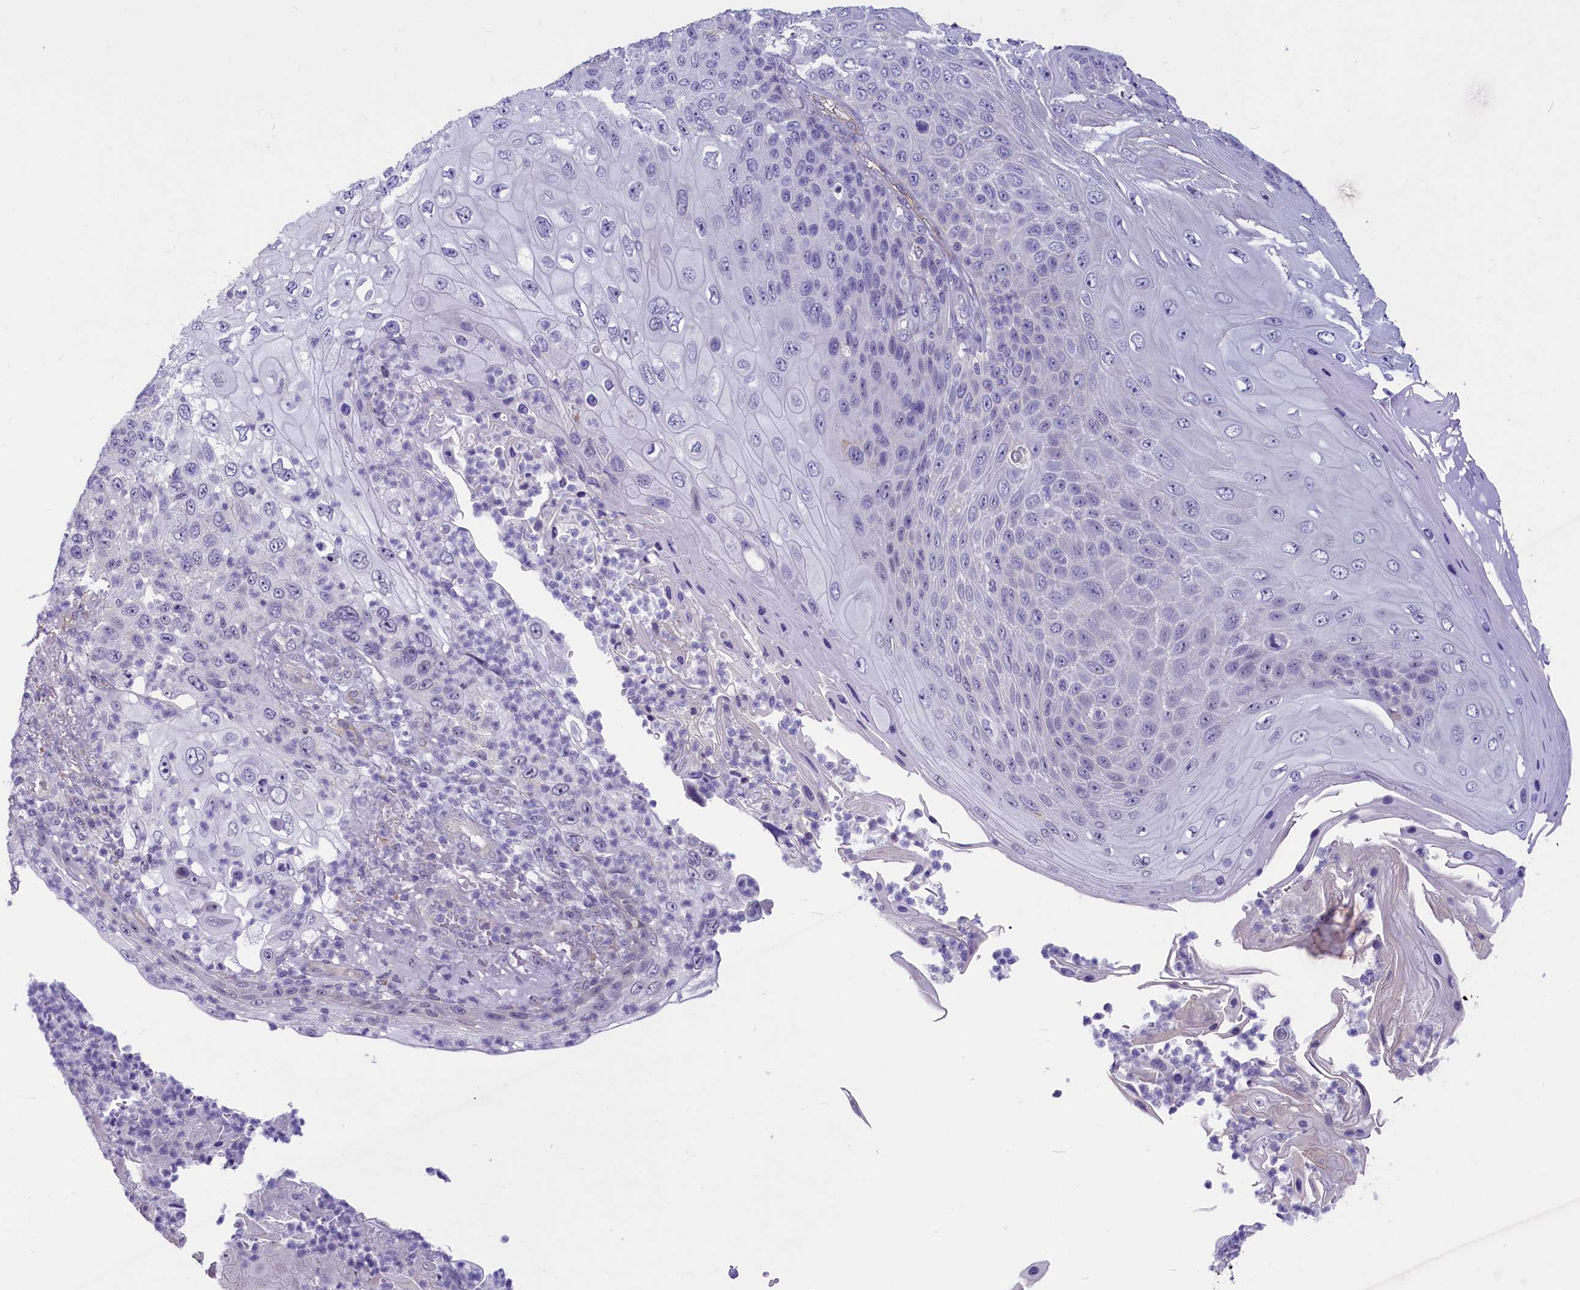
{"staining": {"intensity": "negative", "quantity": "none", "location": "none"}, "tissue": "skin cancer", "cell_type": "Tumor cells", "image_type": "cancer", "snomed": [{"axis": "morphology", "description": "Squamous cell carcinoma, NOS"}, {"axis": "topography", "description": "Skin"}], "caption": "High power microscopy image of an immunohistochemistry (IHC) micrograph of skin cancer, revealing no significant expression in tumor cells.", "gene": "PROCR", "patient": {"sex": "female", "age": 88}}